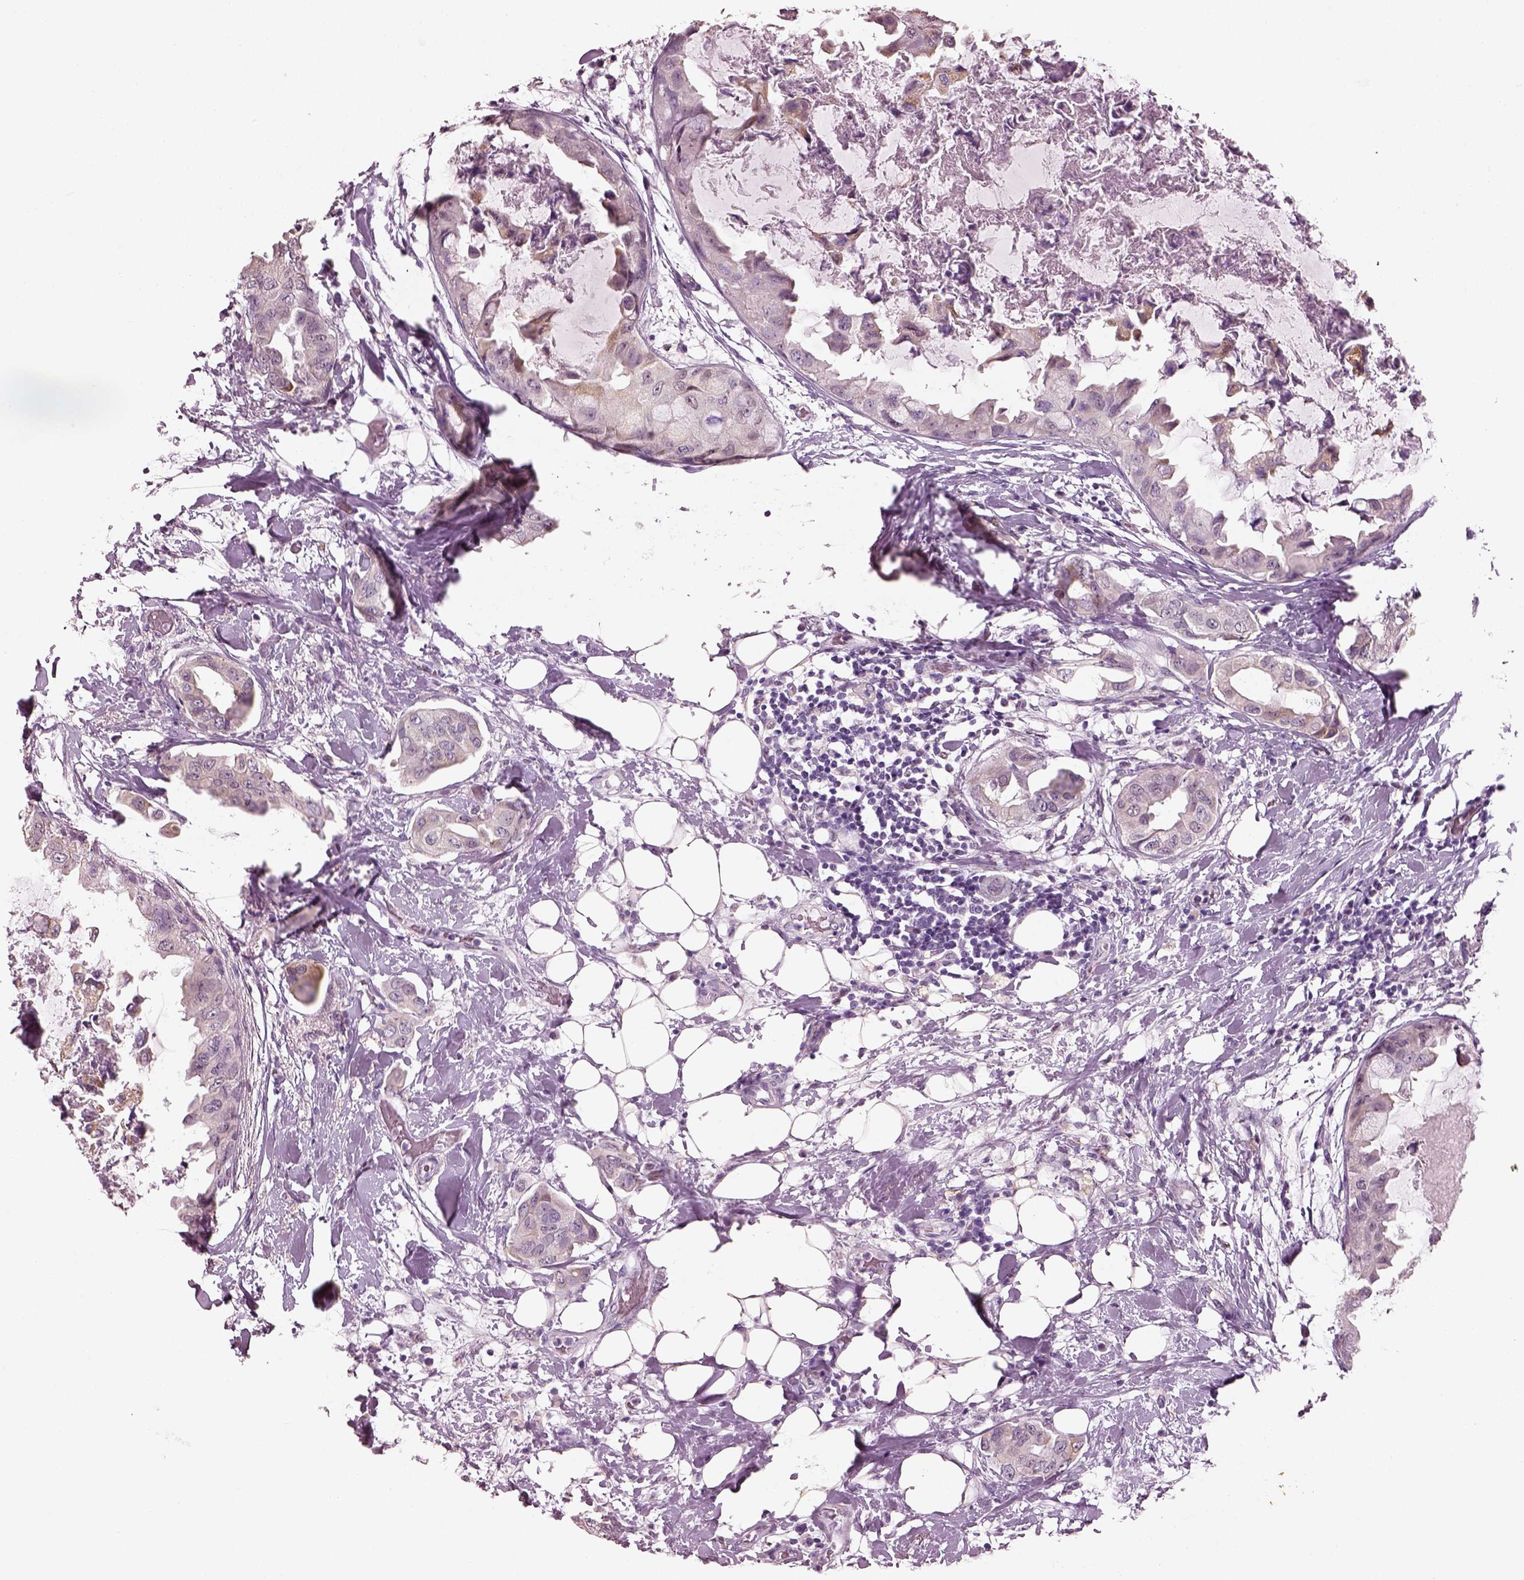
{"staining": {"intensity": "moderate", "quantity": "<25%", "location": "cytoplasmic/membranous"}, "tissue": "breast cancer", "cell_type": "Tumor cells", "image_type": "cancer", "snomed": [{"axis": "morphology", "description": "Normal tissue, NOS"}, {"axis": "morphology", "description": "Duct carcinoma"}, {"axis": "topography", "description": "Breast"}], "caption": "A histopathology image of human breast cancer stained for a protein exhibits moderate cytoplasmic/membranous brown staining in tumor cells.", "gene": "ELSPBP1", "patient": {"sex": "female", "age": 40}}